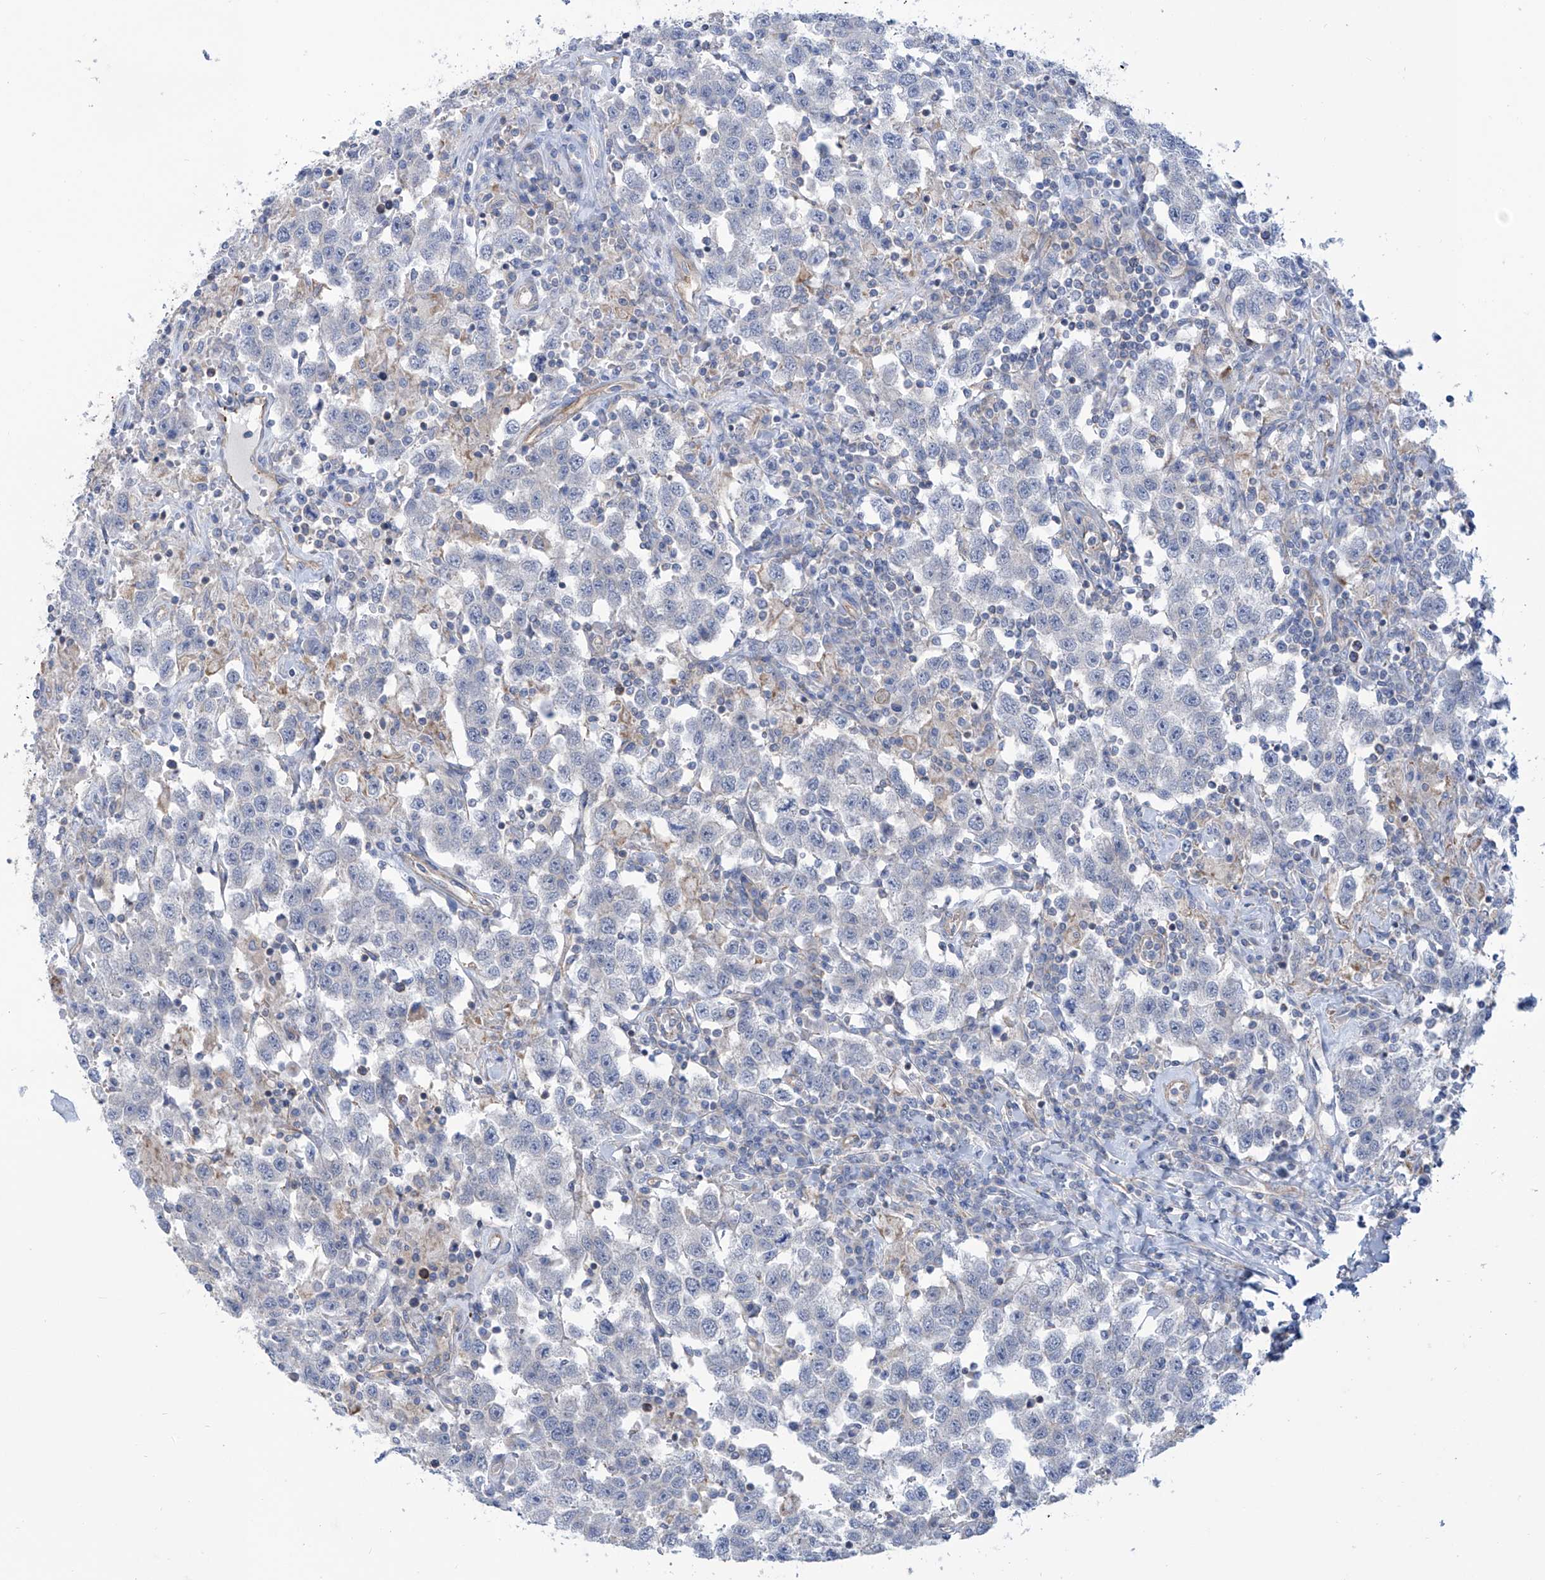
{"staining": {"intensity": "negative", "quantity": "none", "location": "none"}, "tissue": "testis cancer", "cell_type": "Tumor cells", "image_type": "cancer", "snomed": [{"axis": "morphology", "description": "Seminoma, NOS"}, {"axis": "topography", "description": "Testis"}], "caption": "Immunohistochemical staining of testis seminoma shows no significant positivity in tumor cells. (Brightfield microscopy of DAB immunohistochemistry (IHC) at high magnification).", "gene": "TMEM209", "patient": {"sex": "male", "age": 41}}